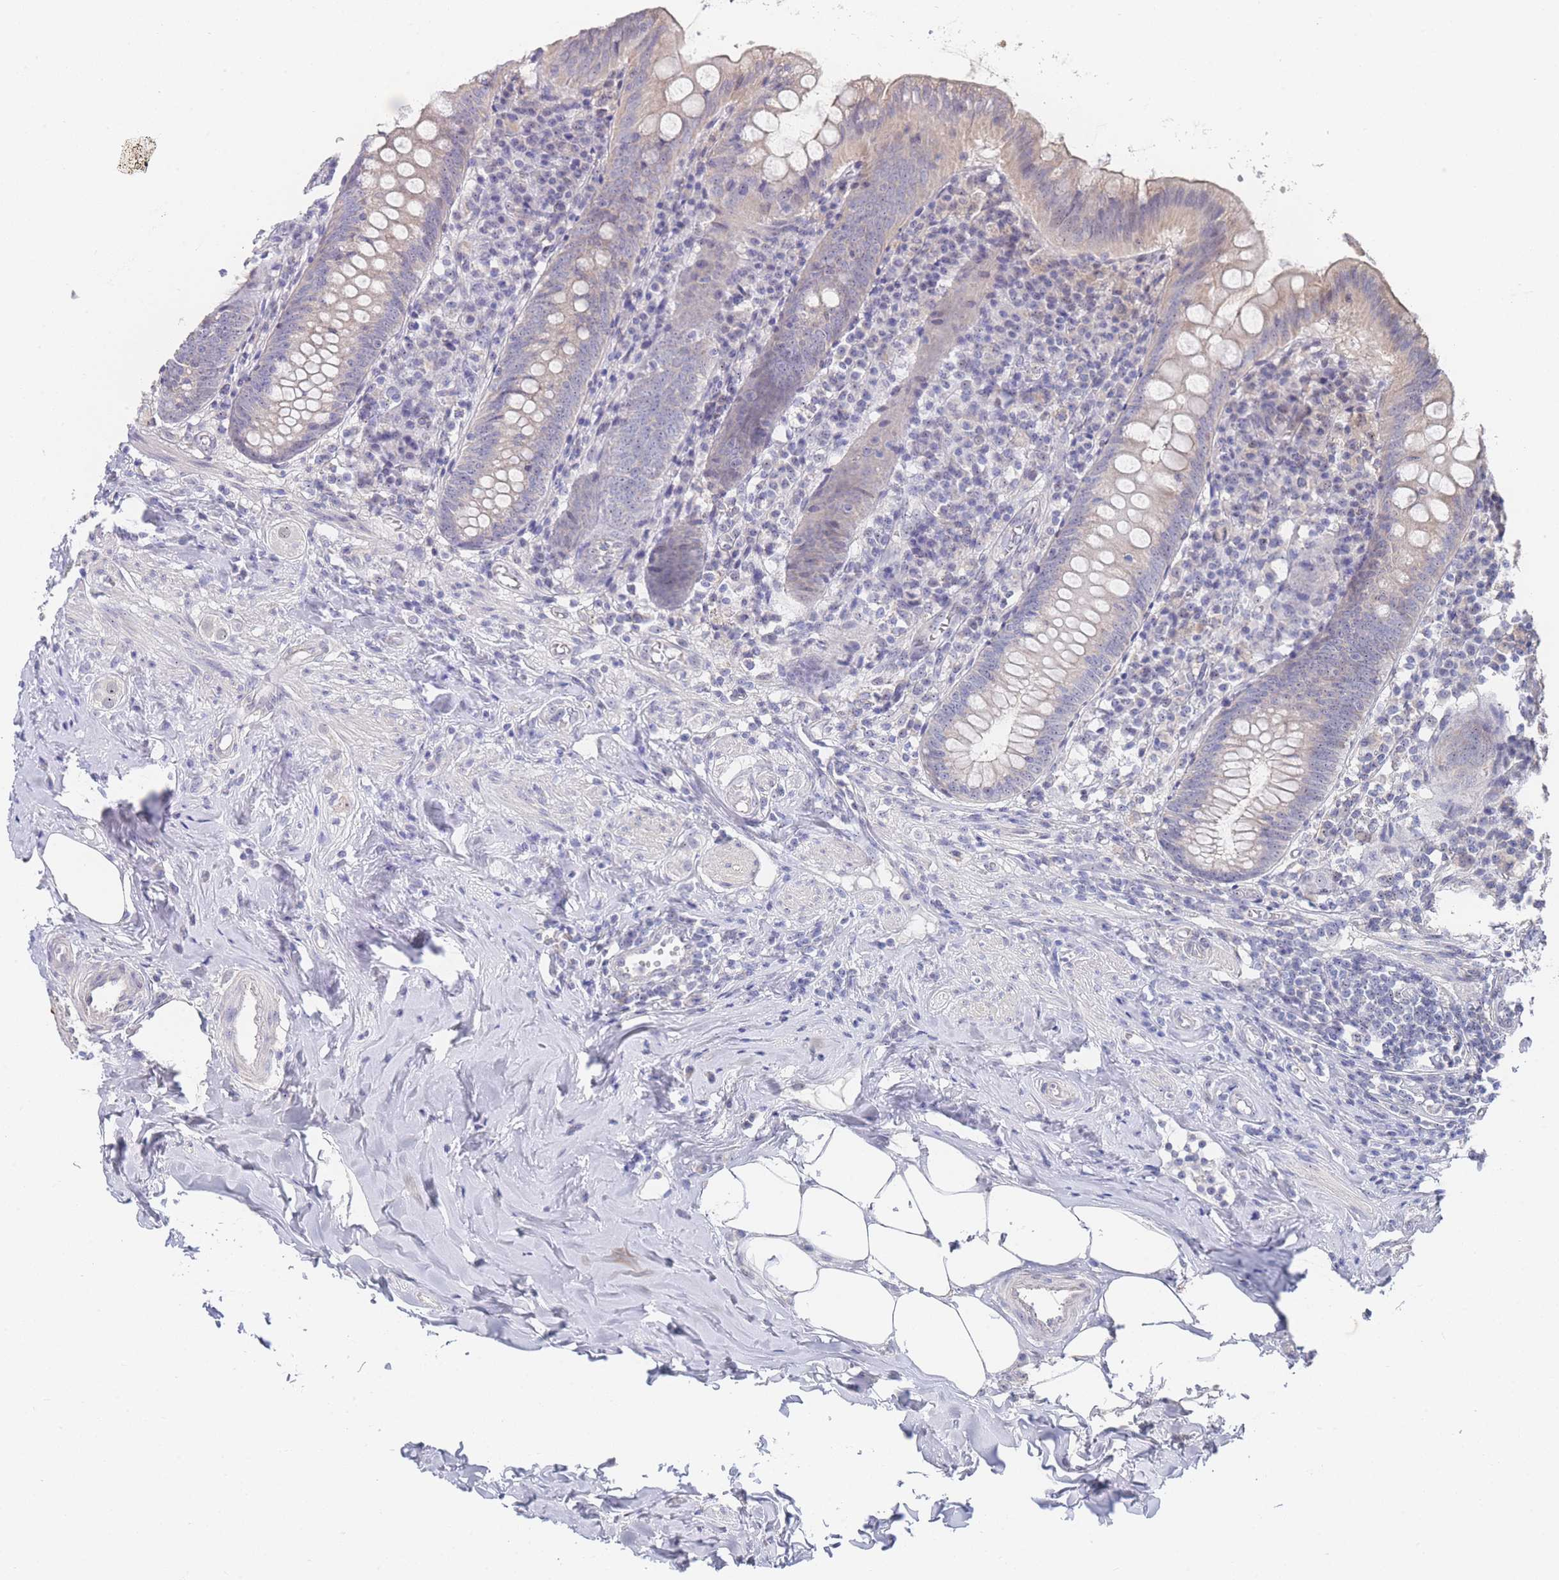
{"staining": {"intensity": "weak", "quantity": "<25%", "location": "cytoplasmic/membranous"}, "tissue": "appendix", "cell_type": "Glandular cells", "image_type": "normal", "snomed": [{"axis": "morphology", "description": "Normal tissue, NOS"}, {"axis": "topography", "description": "Appendix"}], "caption": "Immunohistochemical staining of normal appendix exhibits no significant staining in glandular cells. (DAB (3,3'-diaminobenzidine) IHC visualized using brightfield microscopy, high magnification).", "gene": "ZNF142", "patient": {"sex": "female", "age": 54}}